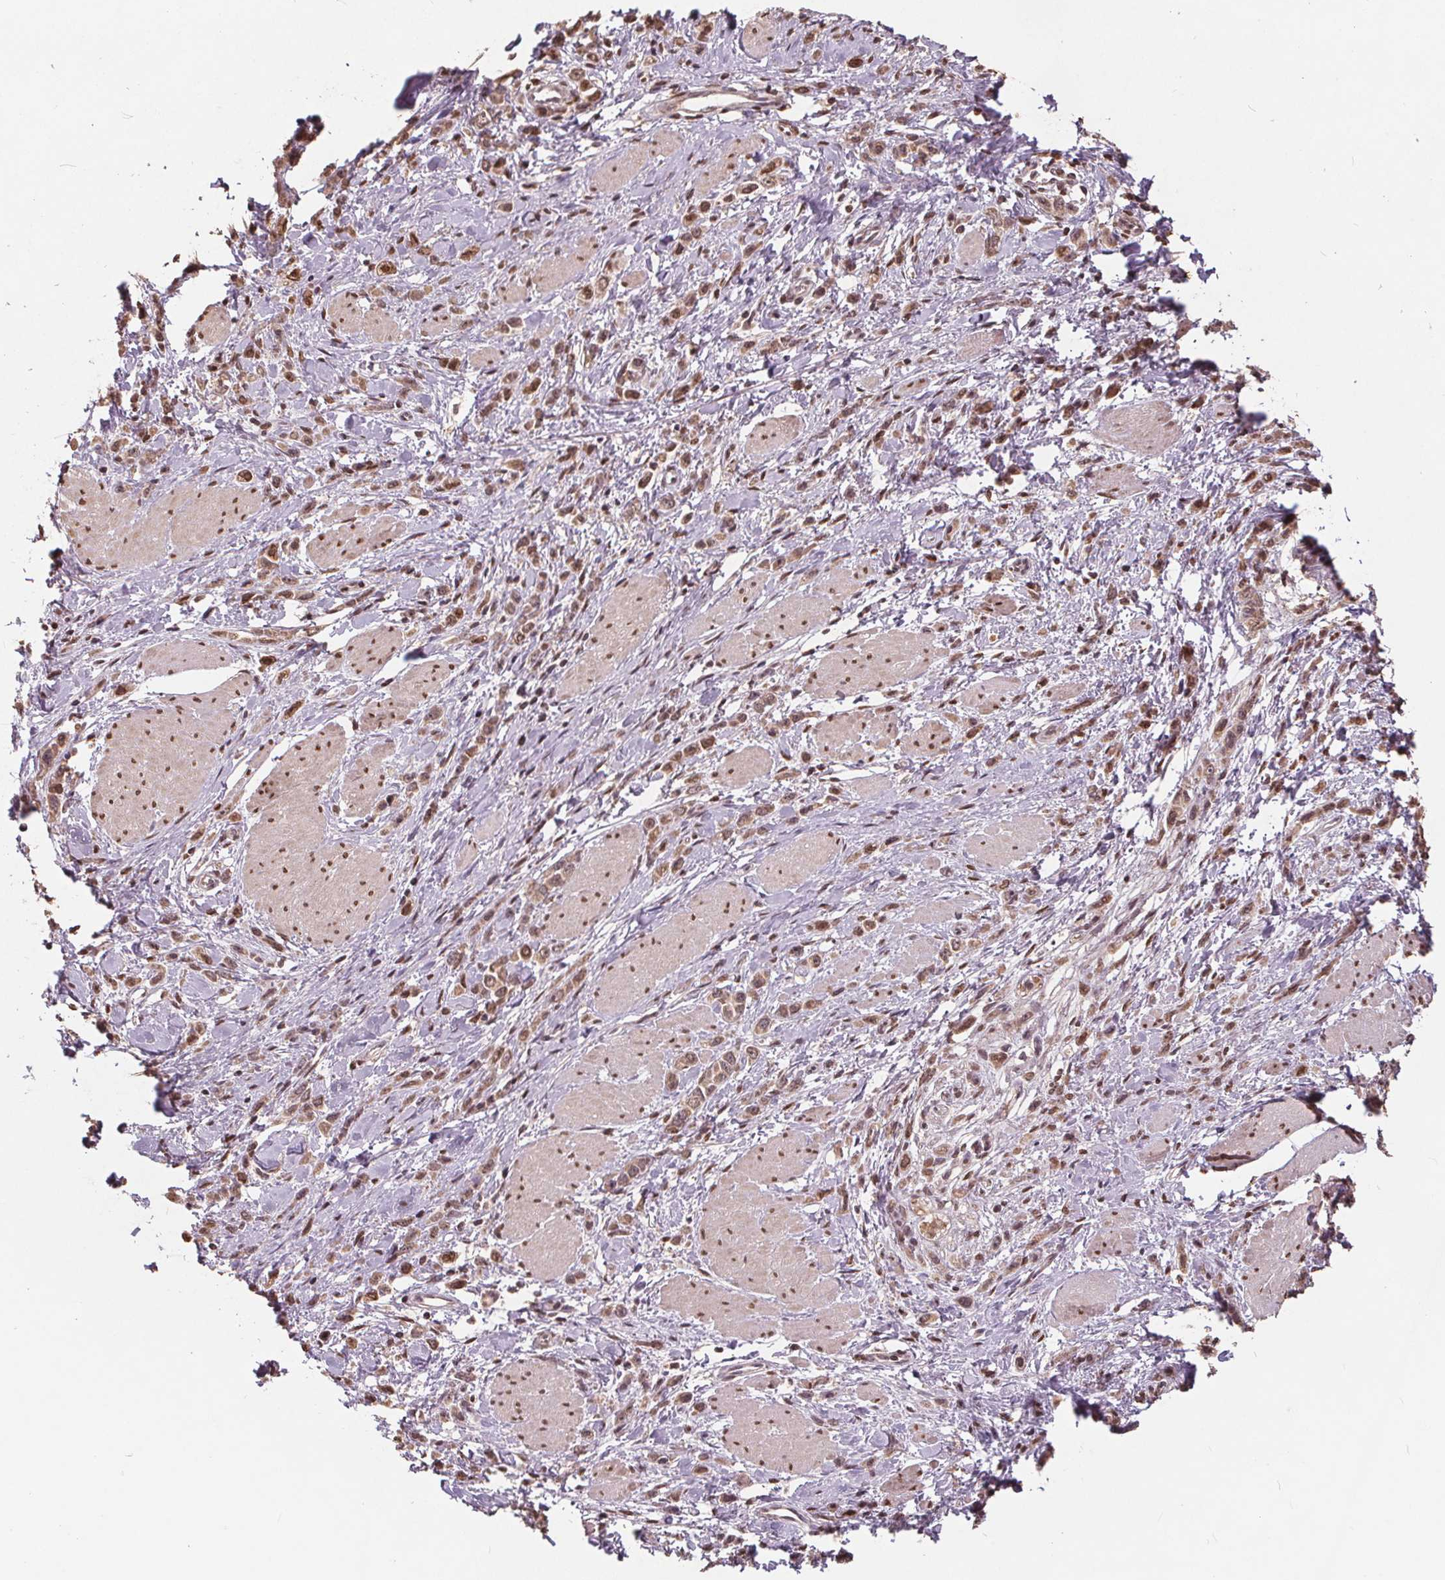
{"staining": {"intensity": "moderate", "quantity": ">75%", "location": "nuclear"}, "tissue": "stomach cancer", "cell_type": "Tumor cells", "image_type": "cancer", "snomed": [{"axis": "morphology", "description": "Adenocarcinoma, NOS"}, {"axis": "topography", "description": "Stomach"}], "caption": "Protein positivity by IHC reveals moderate nuclear positivity in about >75% of tumor cells in stomach cancer (adenocarcinoma).", "gene": "HIF1AN", "patient": {"sex": "male", "age": 47}}